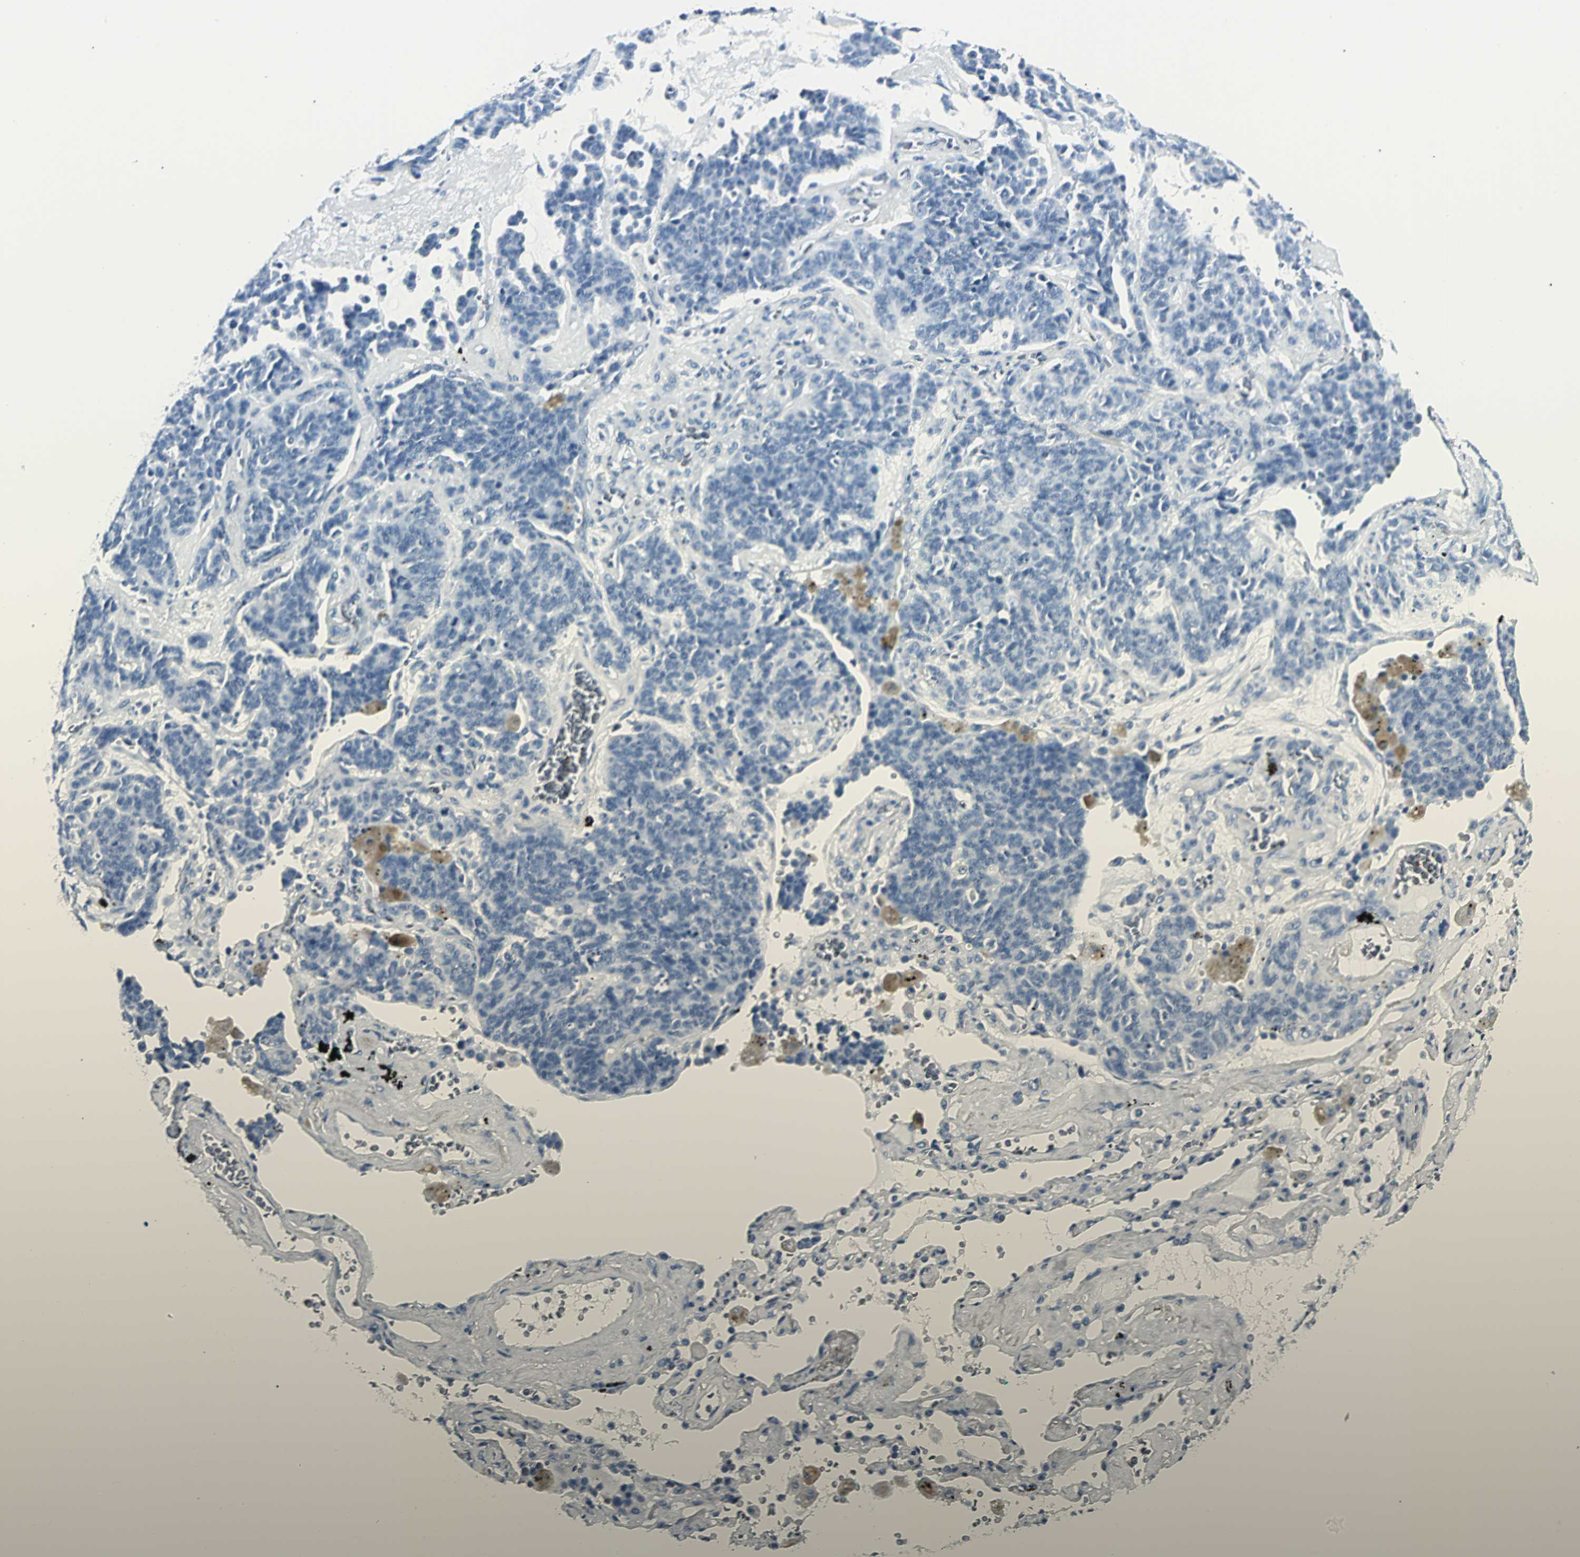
{"staining": {"intensity": "negative", "quantity": "none", "location": "none"}, "tissue": "lung cancer", "cell_type": "Tumor cells", "image_type": "cancer", "snomed": [{"axis": "morphology", "description": "Neoplasm, malignant, NOS"}, {"axis": "topography", "description": "Lung"}], "caption": "Histopathology image shows no protein expression in tumor cells of lung malignant neoplasm tissue.", "gene": "RIPOR1", "patient": {"sex": "female", "age": 58}}